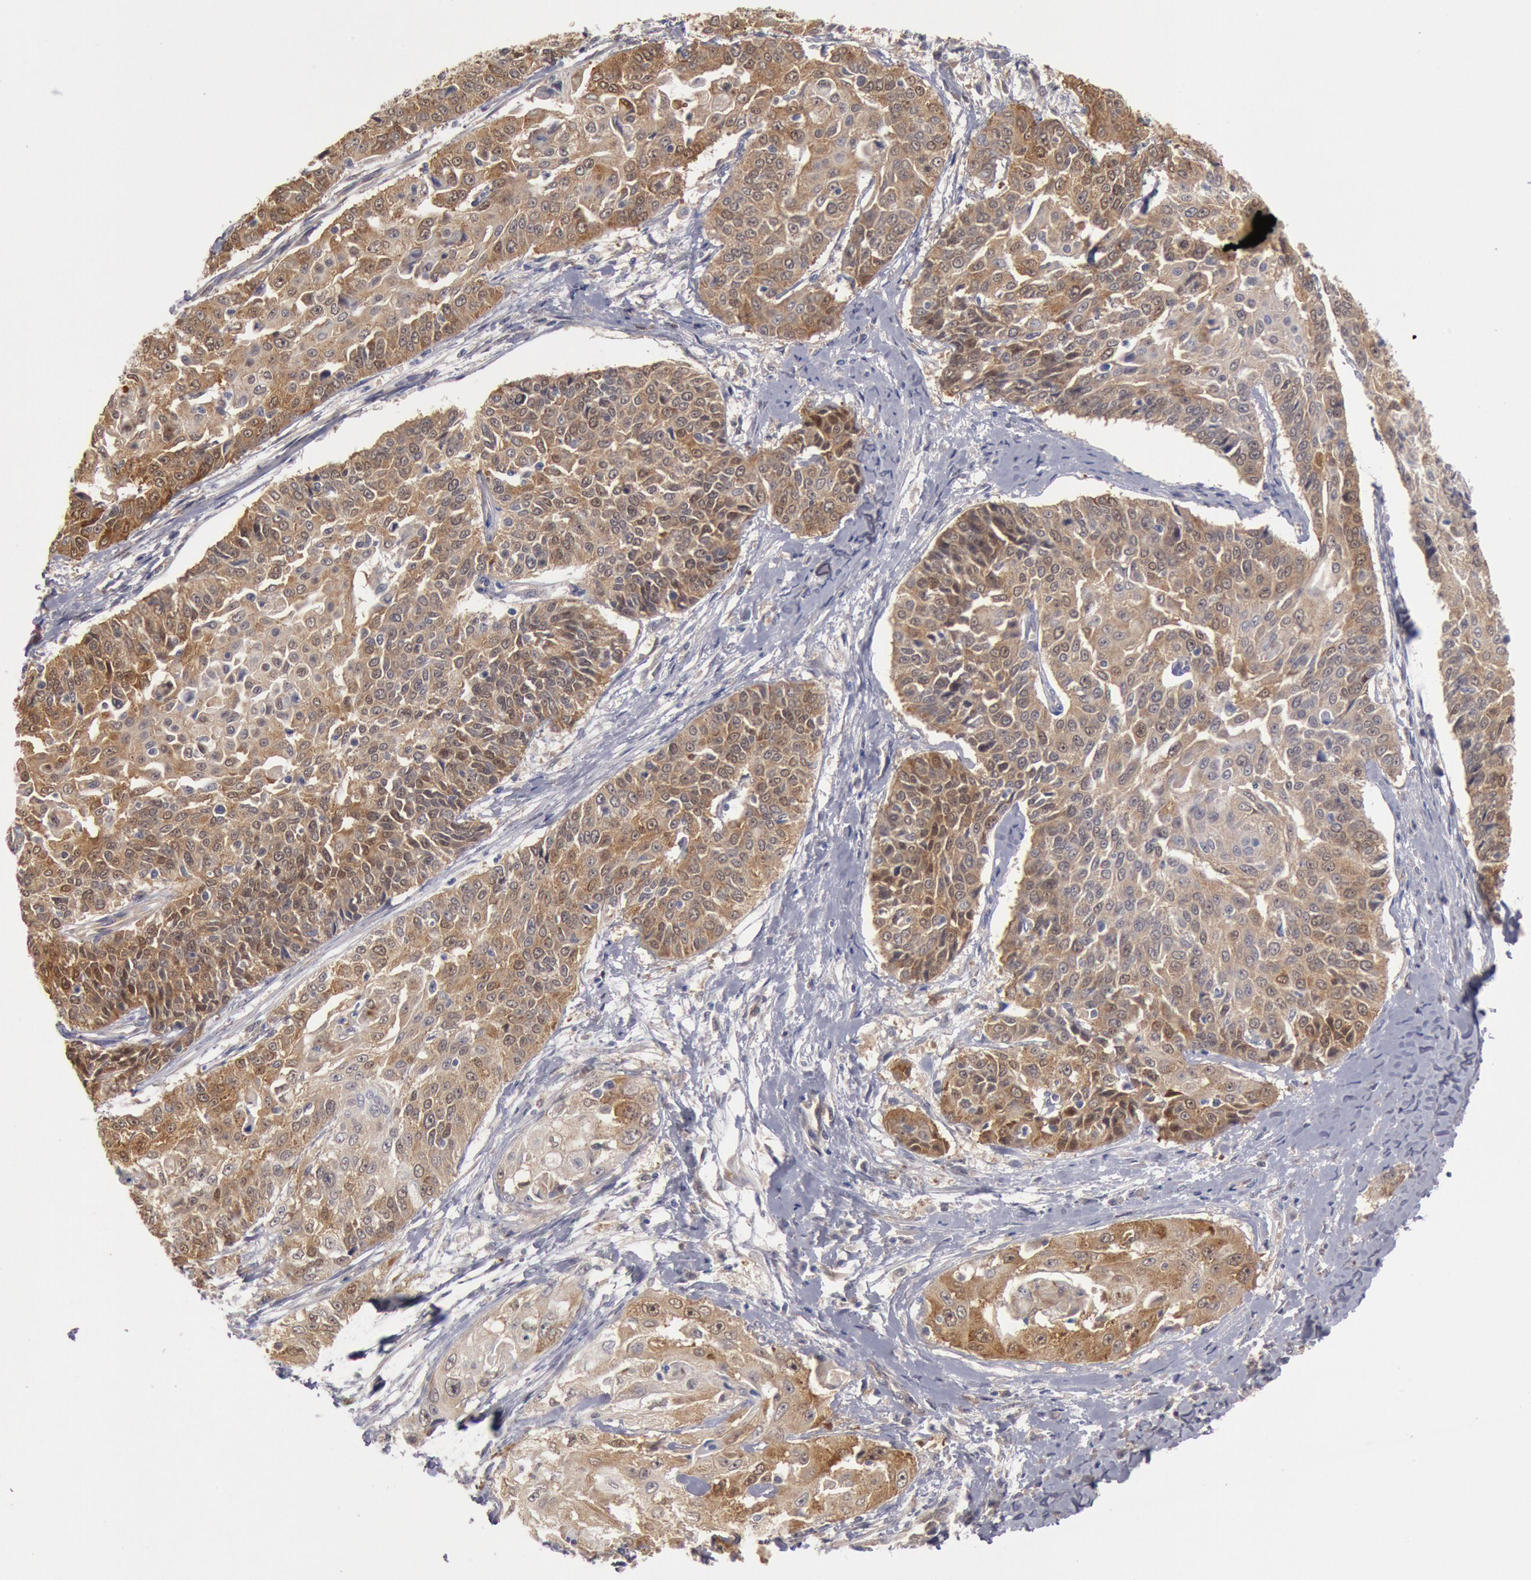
{"staining": {"intensity": "weak", "quantity": "25%-75%", "location": "cytoplasmic/membranous"}, "tissue": "cervical cancer", "cell_type": "Tumor cells", "image_type": "cancer", "snomed": [{"axis": "morphology", "description": "Squamous cell carcinoma, NOS"}, {"axis": "topography", "description": "Cervix"}], "caption": "Protein expression analysis of human cervical squamous cell carcinoma reveals weak cytoplasmic/membranous staining in about 25%-75% of tumor cells.", "gene": "DNAJA1", "patient": {"sex": "female", "age": 64}}